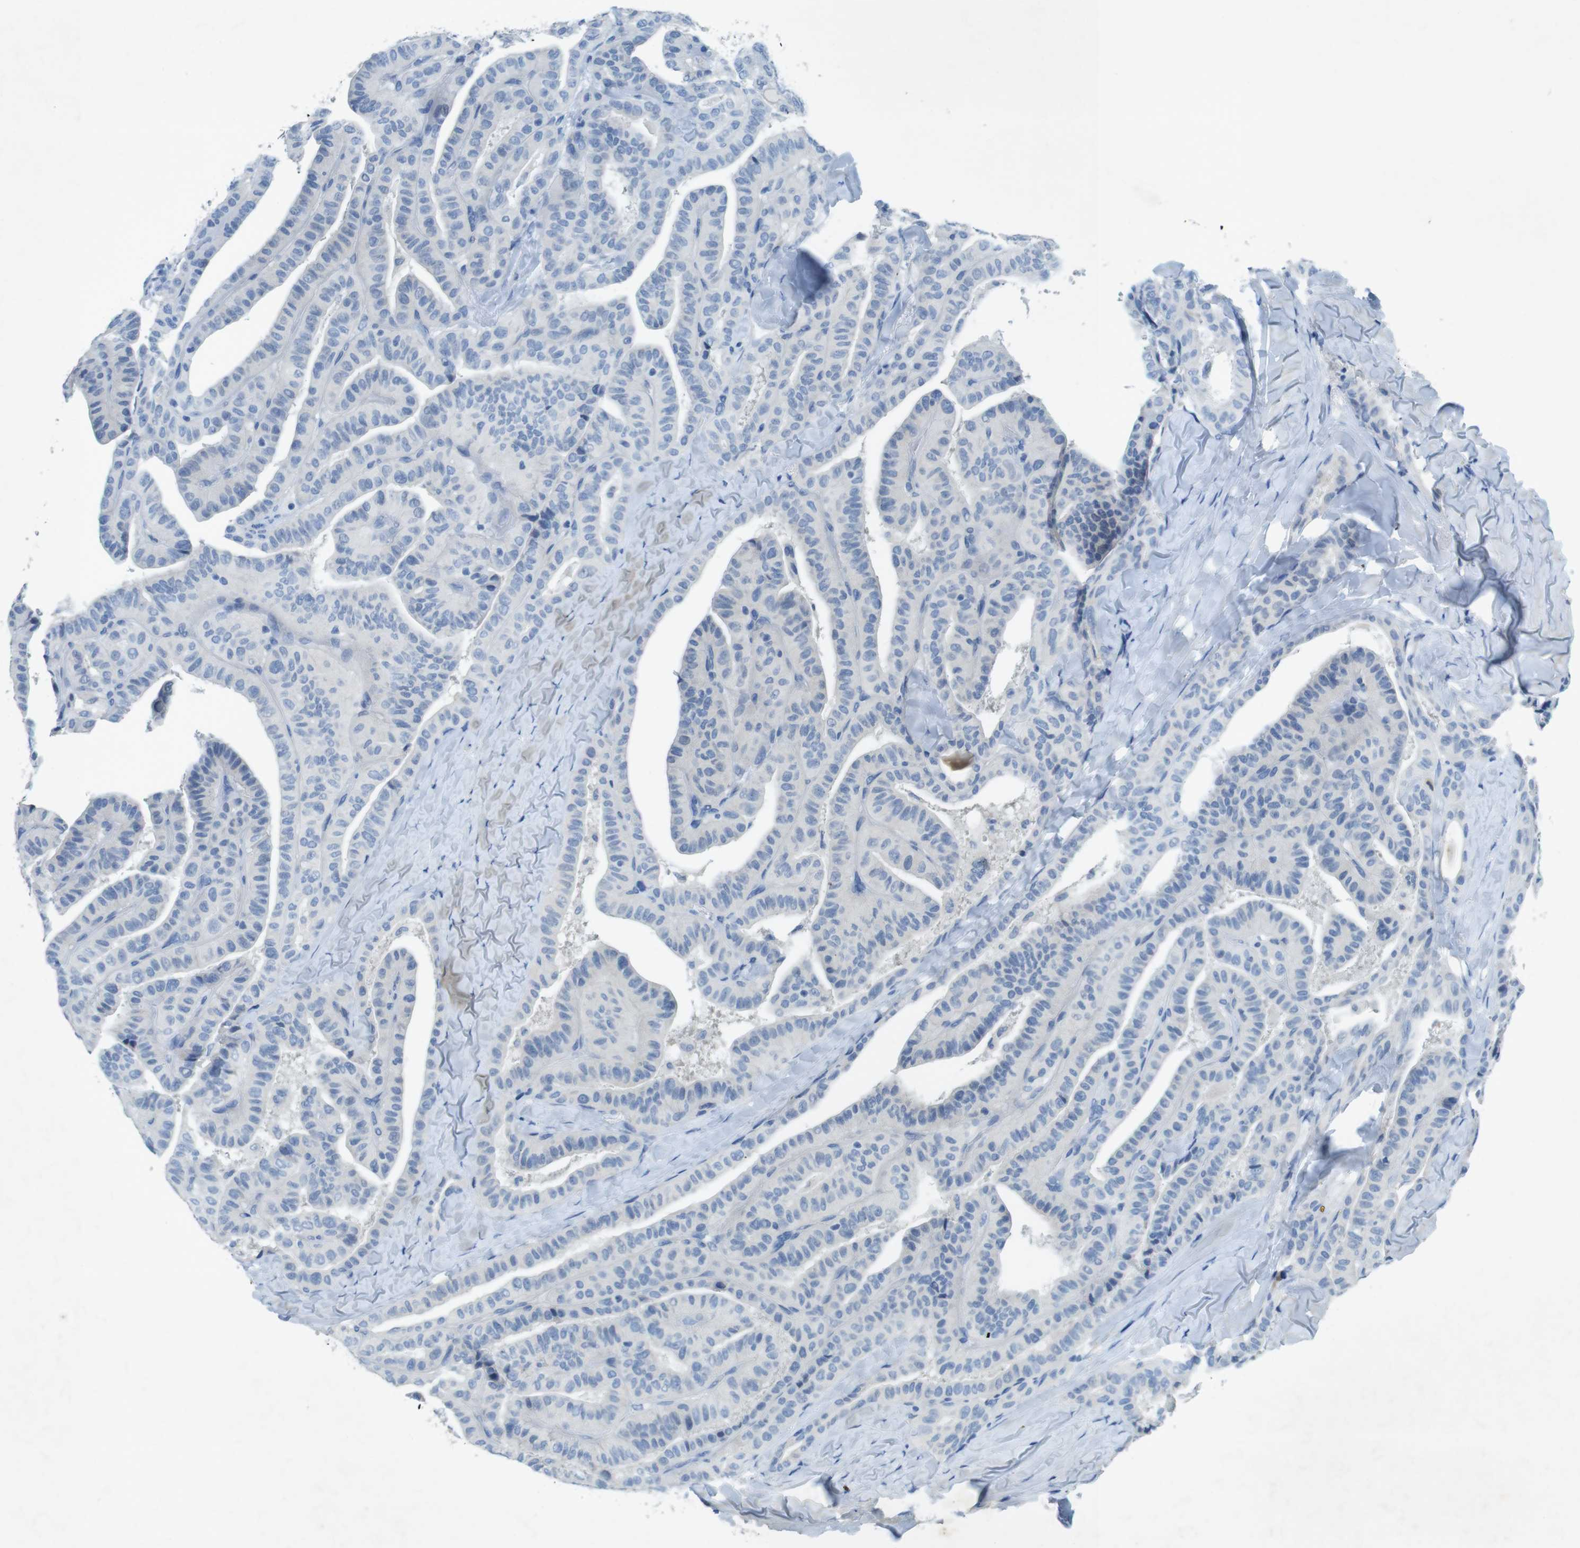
{"staining": {"intensity": "negative", "quantity": "none", "location": "none"}, "tissue": "thyroid cancer", "cell_type": "Tumor cells", "image_type": "cancer", "snomed": [{"axis": "morphology", "description": "Papillary adenocarcinoma, NOS"}, {"axis": "topography", "description": "Thyroid gland"}], "caption": "Tumor cells are negative for brown protein staining in thyroid cancer.", "gene": "CD320", "patient": {"sex": "male", "age": 77}}